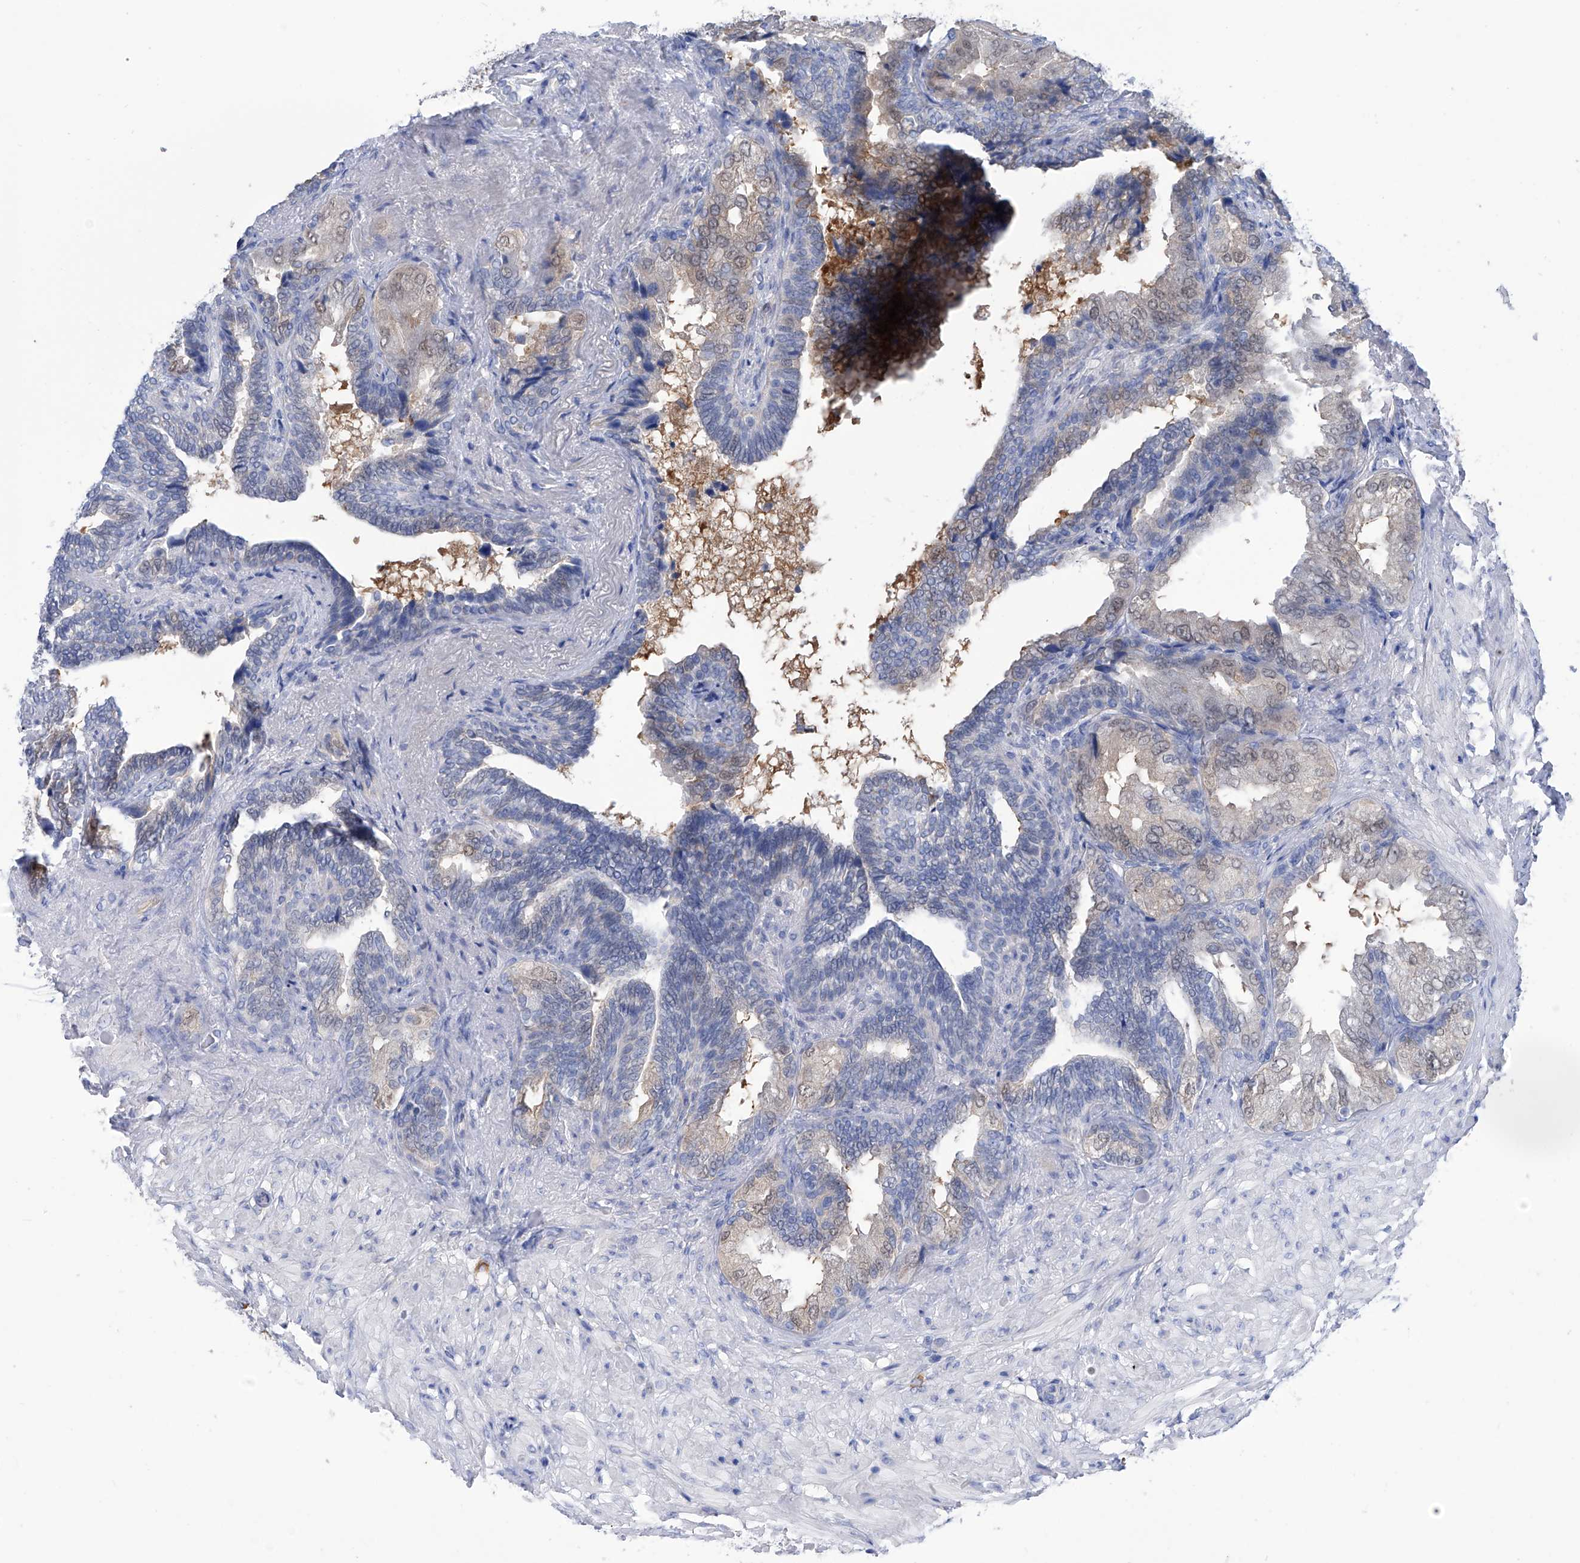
{"staining": {"intensity": "weak", "quantity": "25%-75%", "location": "cytoplasmic/membranous,nuclear"}, "tissue": "seminal vesicle", "cell_type": "Glandular cells", "image_type": "normal", "snomed": [{"axis": "morphology", "description": "Normal tissue, NOS"}, {"axis": "topography", "description": "Seminal veicle"}, {"axis": "topography", "description": "Peripheral nerve tissue"}], "caption": "Seminal vesicle stained with immunohistochemistry shows weak cytoplasmic/membranous,nuclear expression in about 25%-75% of glandular cells.", "gene": "PGM3", "patient": {"sex": "male", "age": 63}}